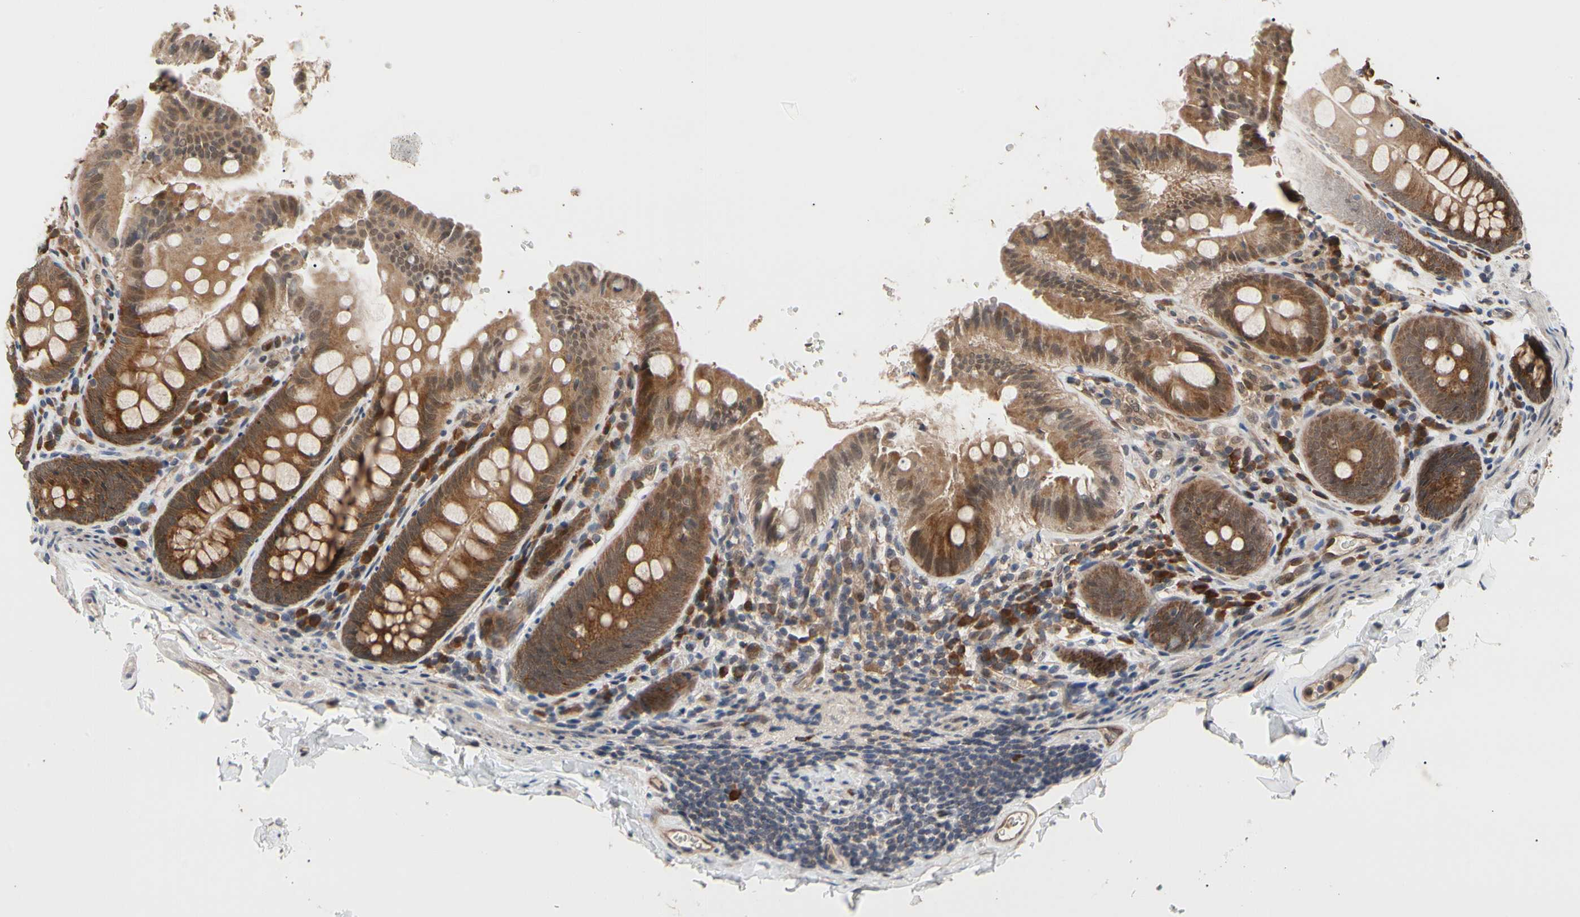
{"staining": {"intensity": "moderate", "quantity": ">75%", "location": "cytoplasmic/membranous"}, "tissue": "colon", "cell_type": "Endothelial cells", "image_type": "normal", "snomed": [{"axis": "morphology", "description": "Normal tissue, NOS"}, {"axis": "topography", "description": "Colon"}], "caption": "The histopathology image shows a brown stain indicating the presence of a protein in the cytoplasmic/membranous of endothelial cells in colon. The staining is performed using DAB (3,3'-diaminobenzidine) brown chromogen to label protein expression. The nuclei are counter-stained blue using hematoxylin.", "gene": "CYTIP", "patient": {"sex": "female", "age": 61}}